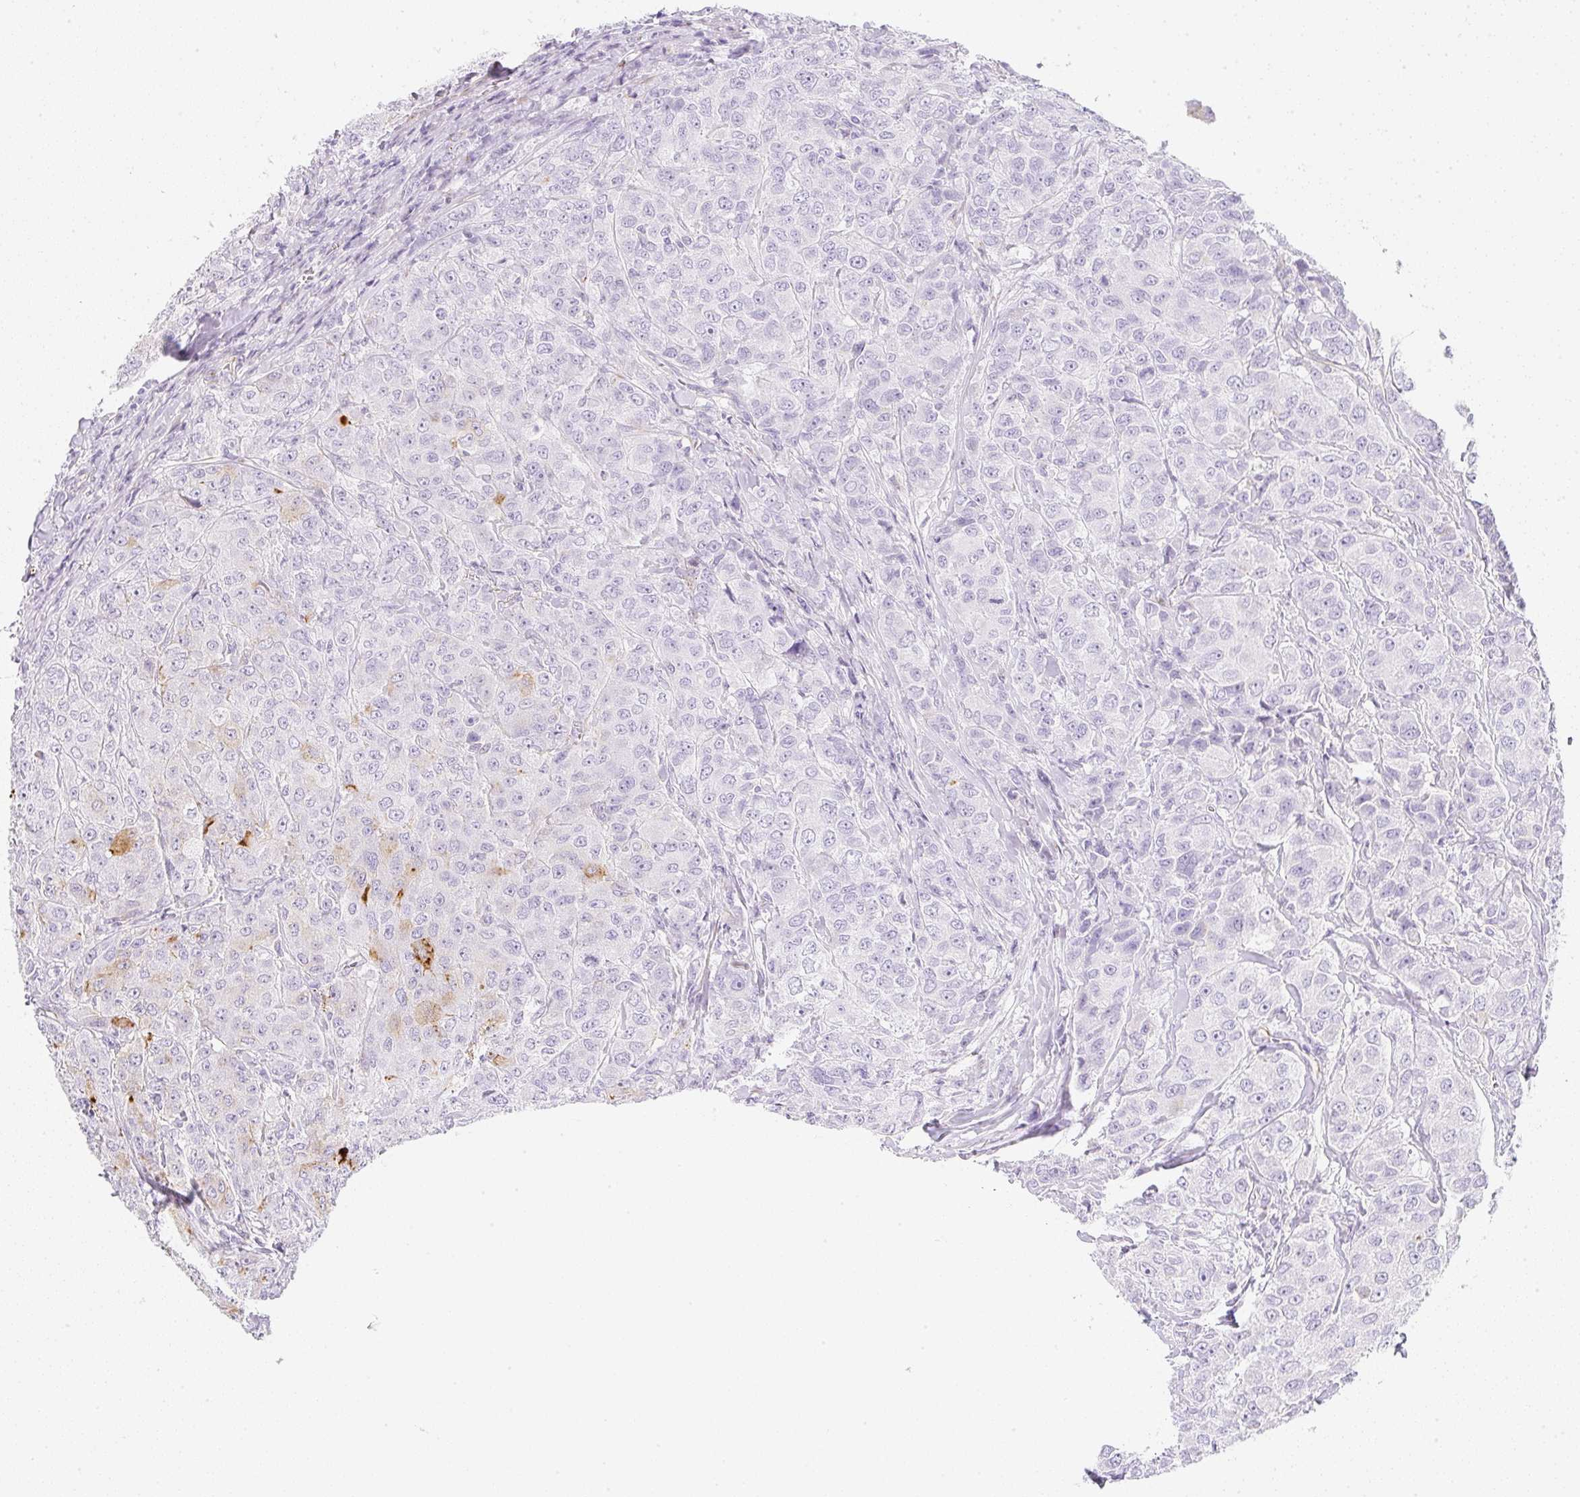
{"staining": {"intensity": "negative", "quantity": "none", "location": "none"}, "tissue": "breast cancer", "cell_type": "Tumor cells", "image_type": "cancer", "snomed": [{"axis": "morphology", "description": "Duct carcinoma"}, {"axis": "topography", "description": "Breast"}], "caption": "This micrograph is of breast cancer (infiltrating ductal carcinoma) stained with IHC to label a protein in brown with the nuclei are counter-stained blue. There is no positivity in tumor cells. Nuclei are stained in blue.", "gene": "ZNF689", "patient": {"sex": "female", "age": 43}}